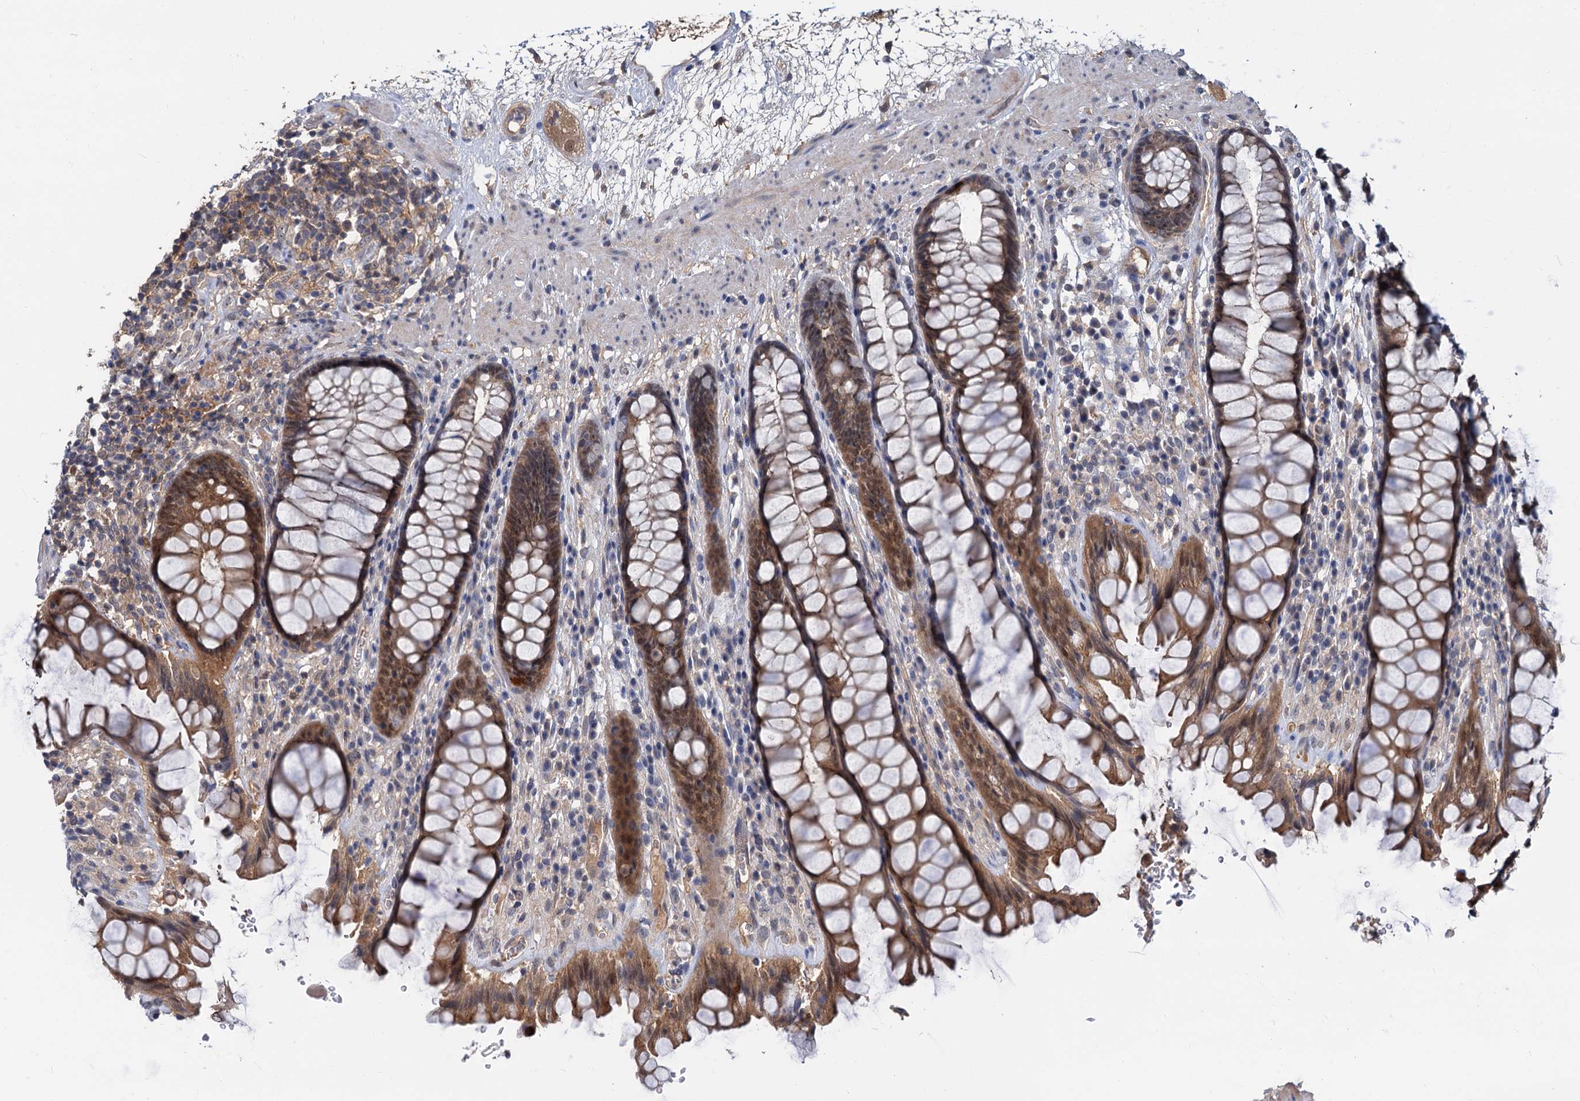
{"staining": {"intensity": "moderate", "quantity": ">75%", "location": "cytoplasmic/membranous,nuclear"}, "tissue": "rectum", "cell_type": "Glandular cells", "image_type": "normal", "snomed": [{"axis": "morphology", "description": "Normal tissue, NOS"}, {"axis": "topography", "description": "Rectum"}], "caption": "Protein staining of normal rectum reveals moderate cytoplasmic/membranous,nuclear positivity in approximately >75% of glandular cells. The staining is performed using DAB (3,3'-diaminobenzidine) brown chromogen to label protein expression. The nuclei are counter-stained blue using hematoxylin.", "gene": "SNX15", "patient": {"sex": "male", "age": 64}}